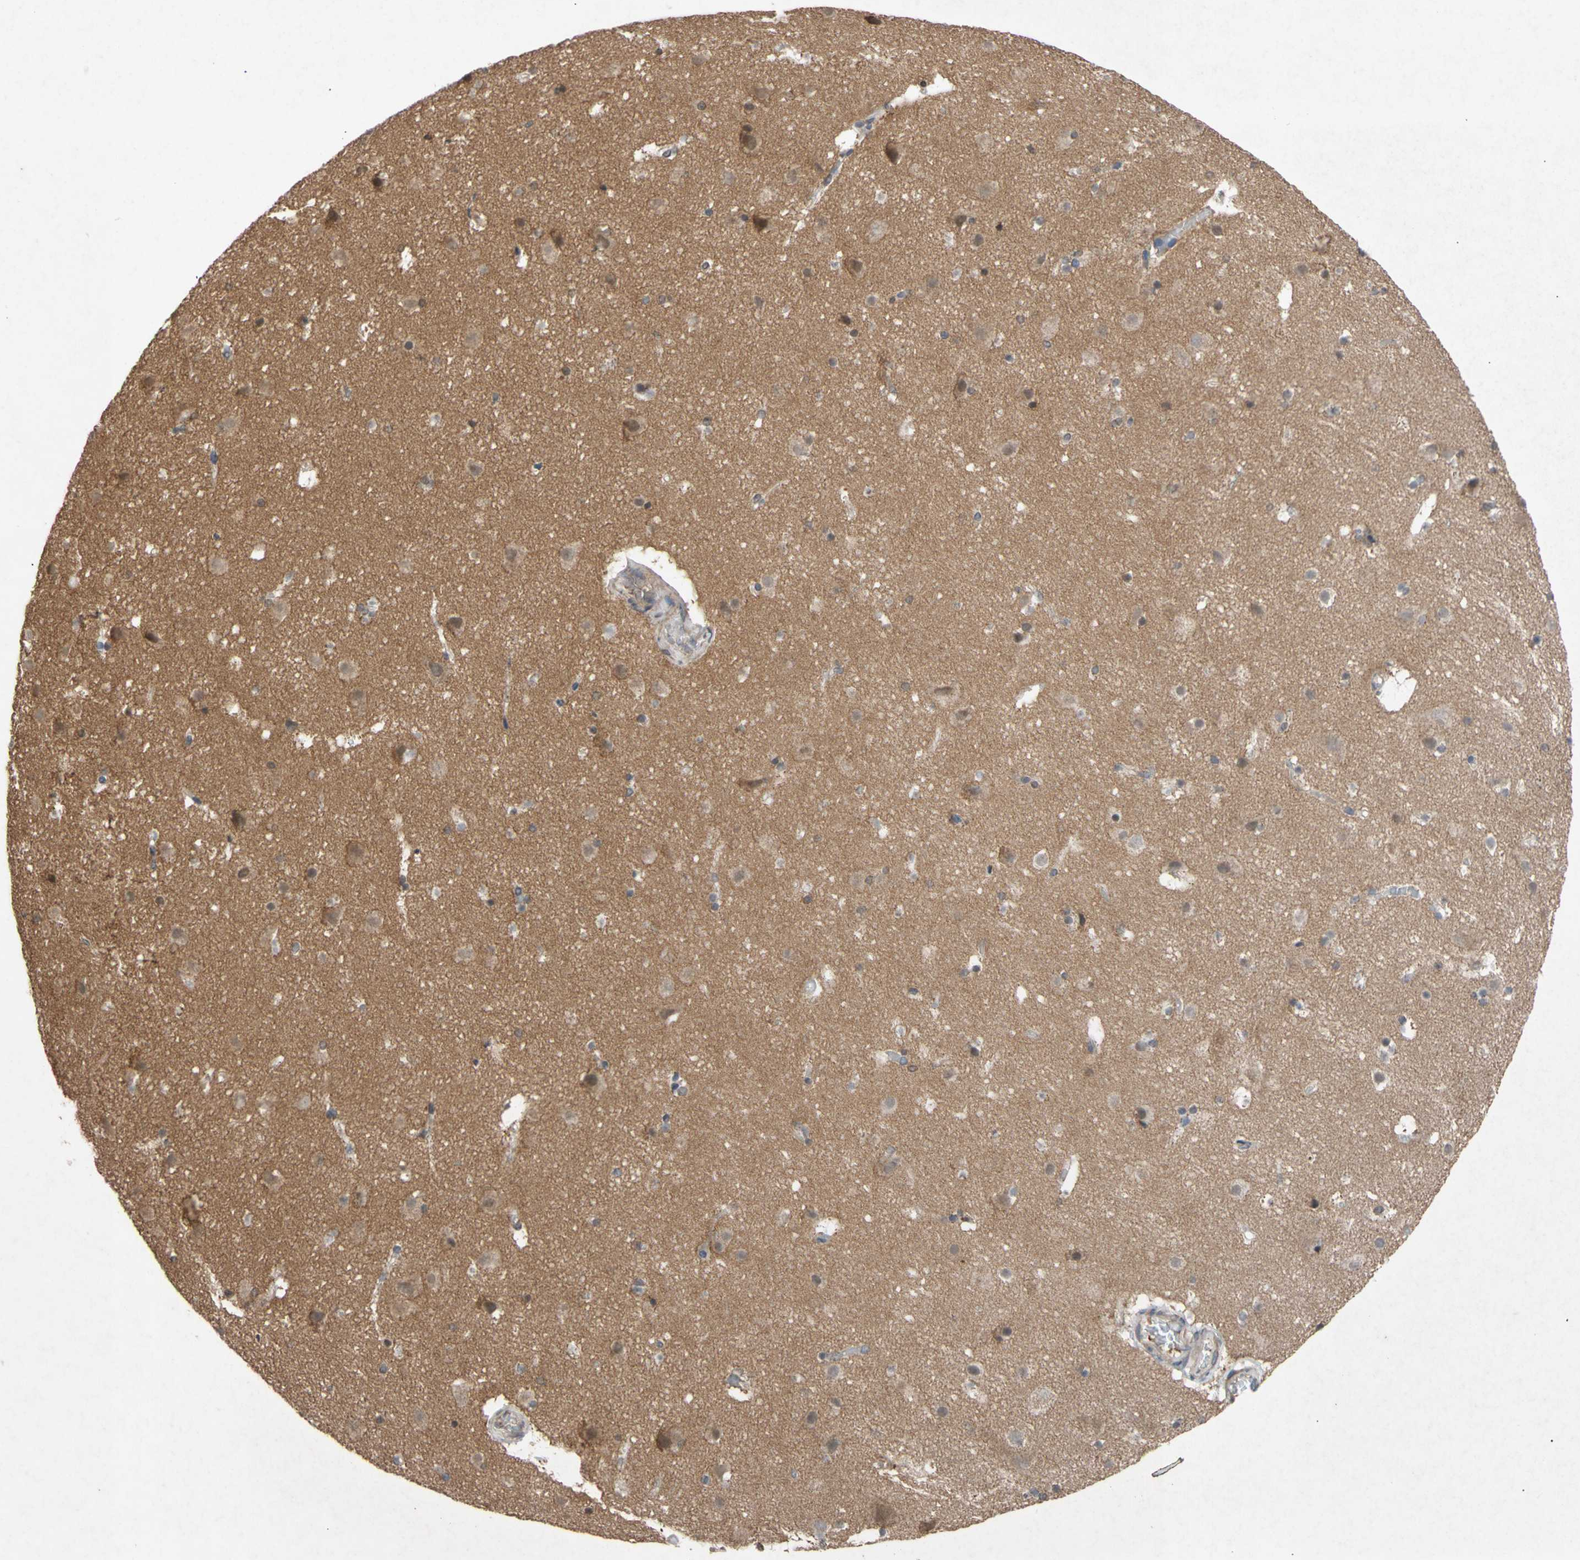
{"staining": {"intensity": "negative", "quantity": "none", "location": "none"}, "tissue": "cerebral cortex", "cell_type": "Endothelial cells", "image_type": "normal", "snomed": [{"axis": "morphology", "description": "Normal tissue, NOS"}, {"axis": "topography", "description": "Cerebral cortex"}], "caption": "An immunohistochemistry image of benign cerebral cortex is shown. There is no staining in endothelial cells of cerebral cortex. (DAB immunohistochemistry with hematoxylin counter stain).", "gene": "NECTIN3", "patient": {"sex": "male", "age": 45}}